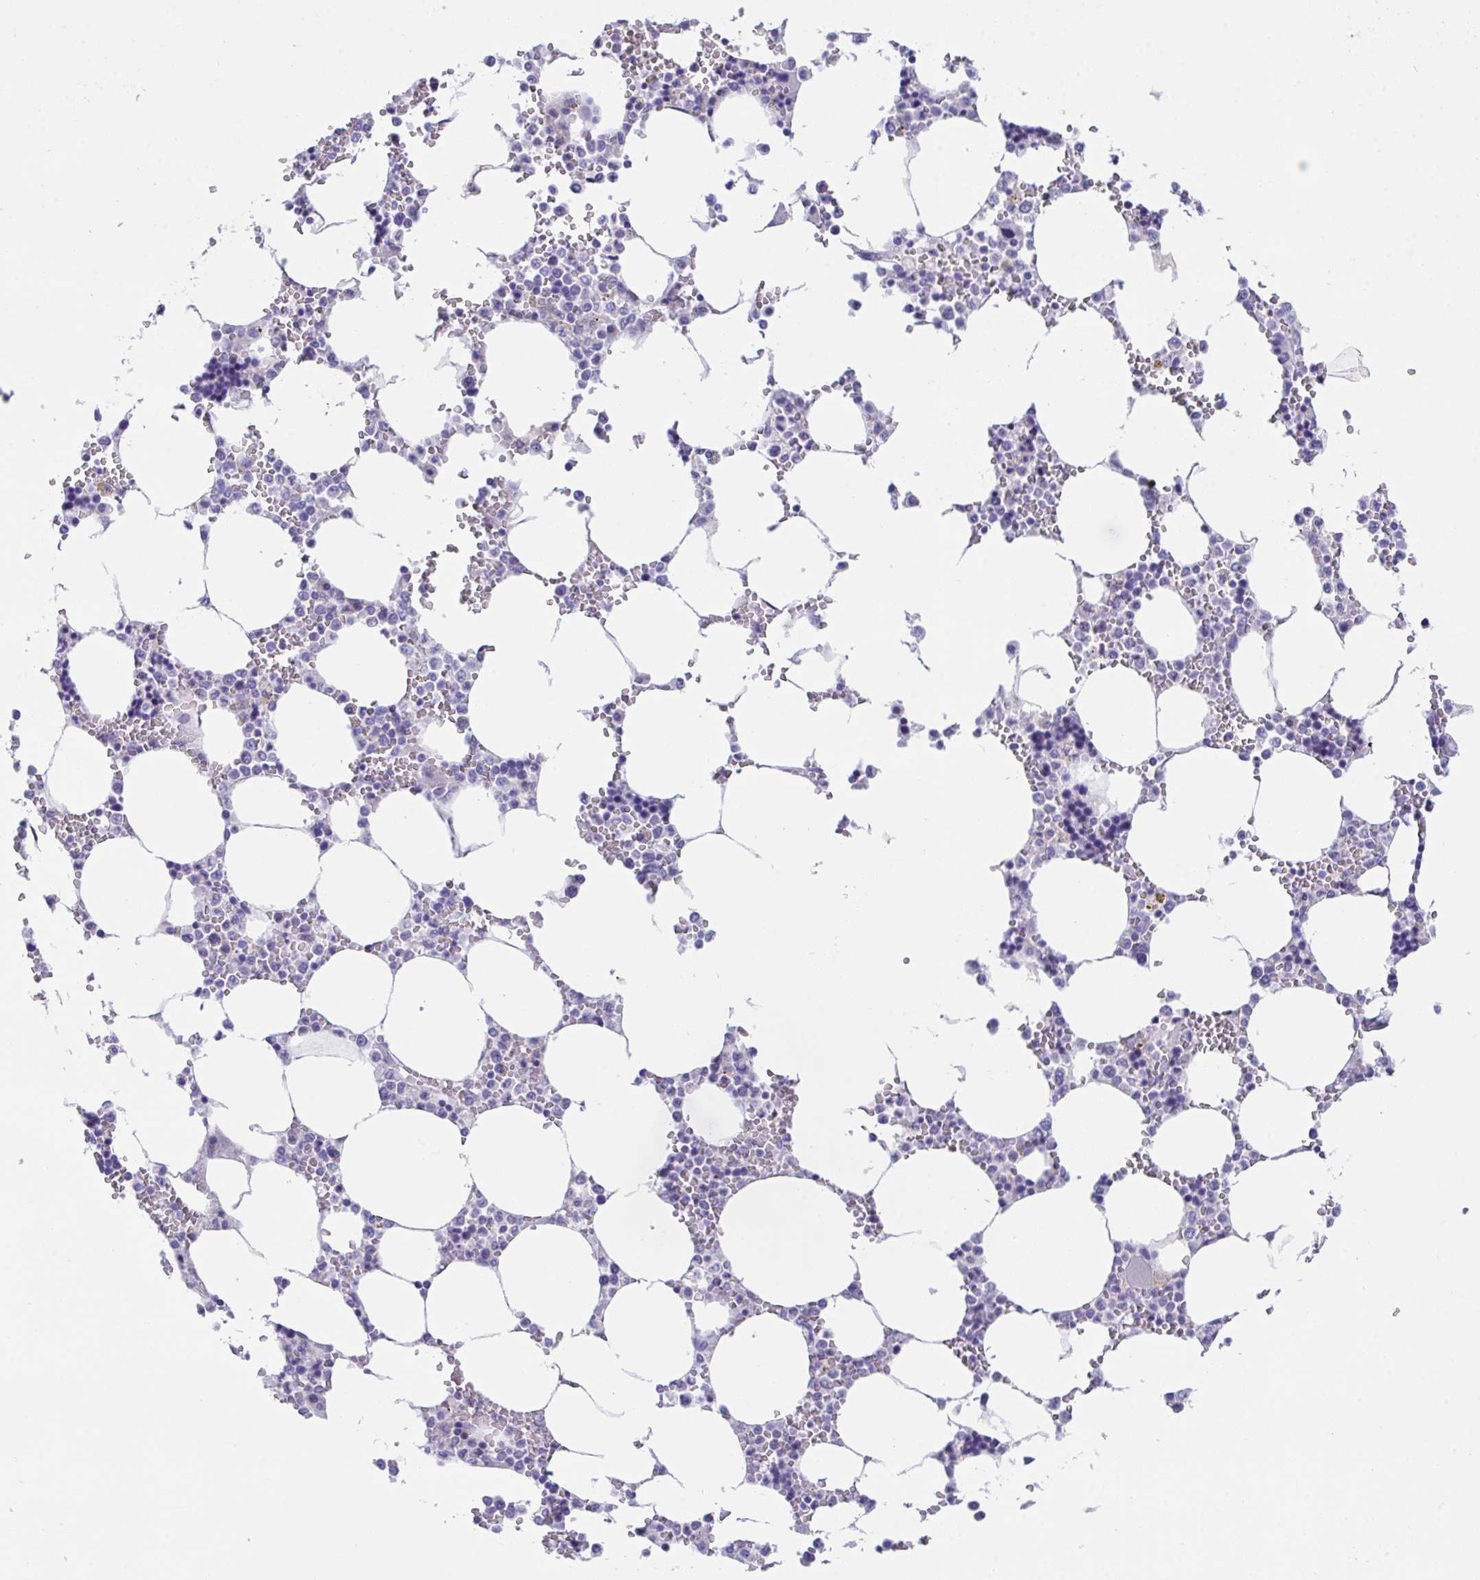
{"staining": {"intensity": "negative", "quantity": "none", "location": "none"}, "tissue": "bone marrow", "cell_type": "Hematopoietic cells", "image_type": "normal", "snomed": [{"axis": "morphology", "description": "Normal tissue, NOS"}, {"axis": "topography", "description": "Bone marrow"}], "caption": "Micrograph shows no significant protein staining in hematopoietic cells of normal bone marrow.", "gene": "TMEM106B", "patient": {"sex": "male", "age": 64}}